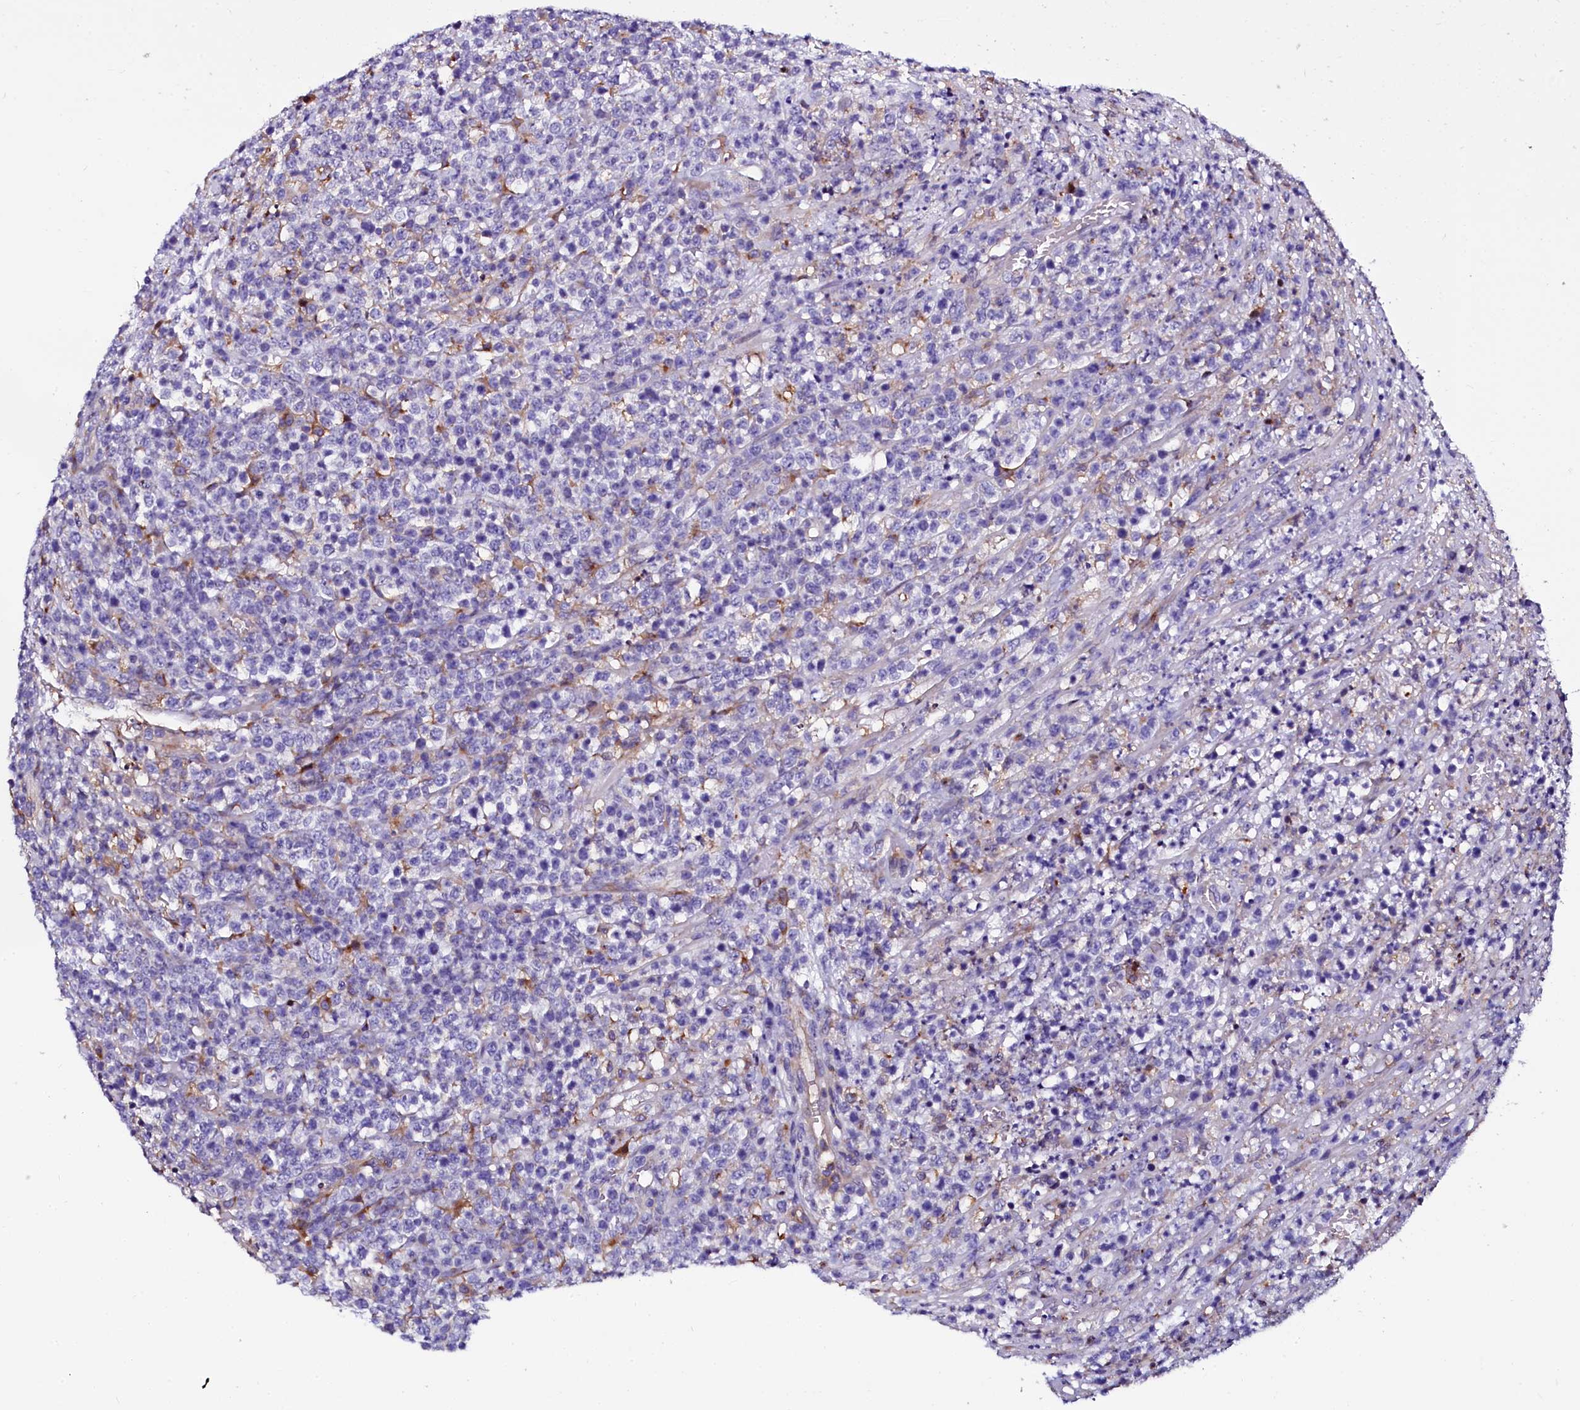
{"staining": {"intensity": "negative", "quantity": "none", "location": "none"}, "tissue": "lymphoma", "cell_type": "Tumor cells", "image_type": "cancer", "snomed": [{"axis": "morphology", "description": "Malignant lymphoma, non-Hodgkin's type, High grade"}, {"axis": "topography", "description": "Colon"}], "caption": "DAB immunohistochemical staining of human malignant lymphoma, non-Hodgkin's type (high-grade) shows no significant expression in tumor cells.", "gene": "OTOL1", "patient": {"sex": "female", "age": 53}}